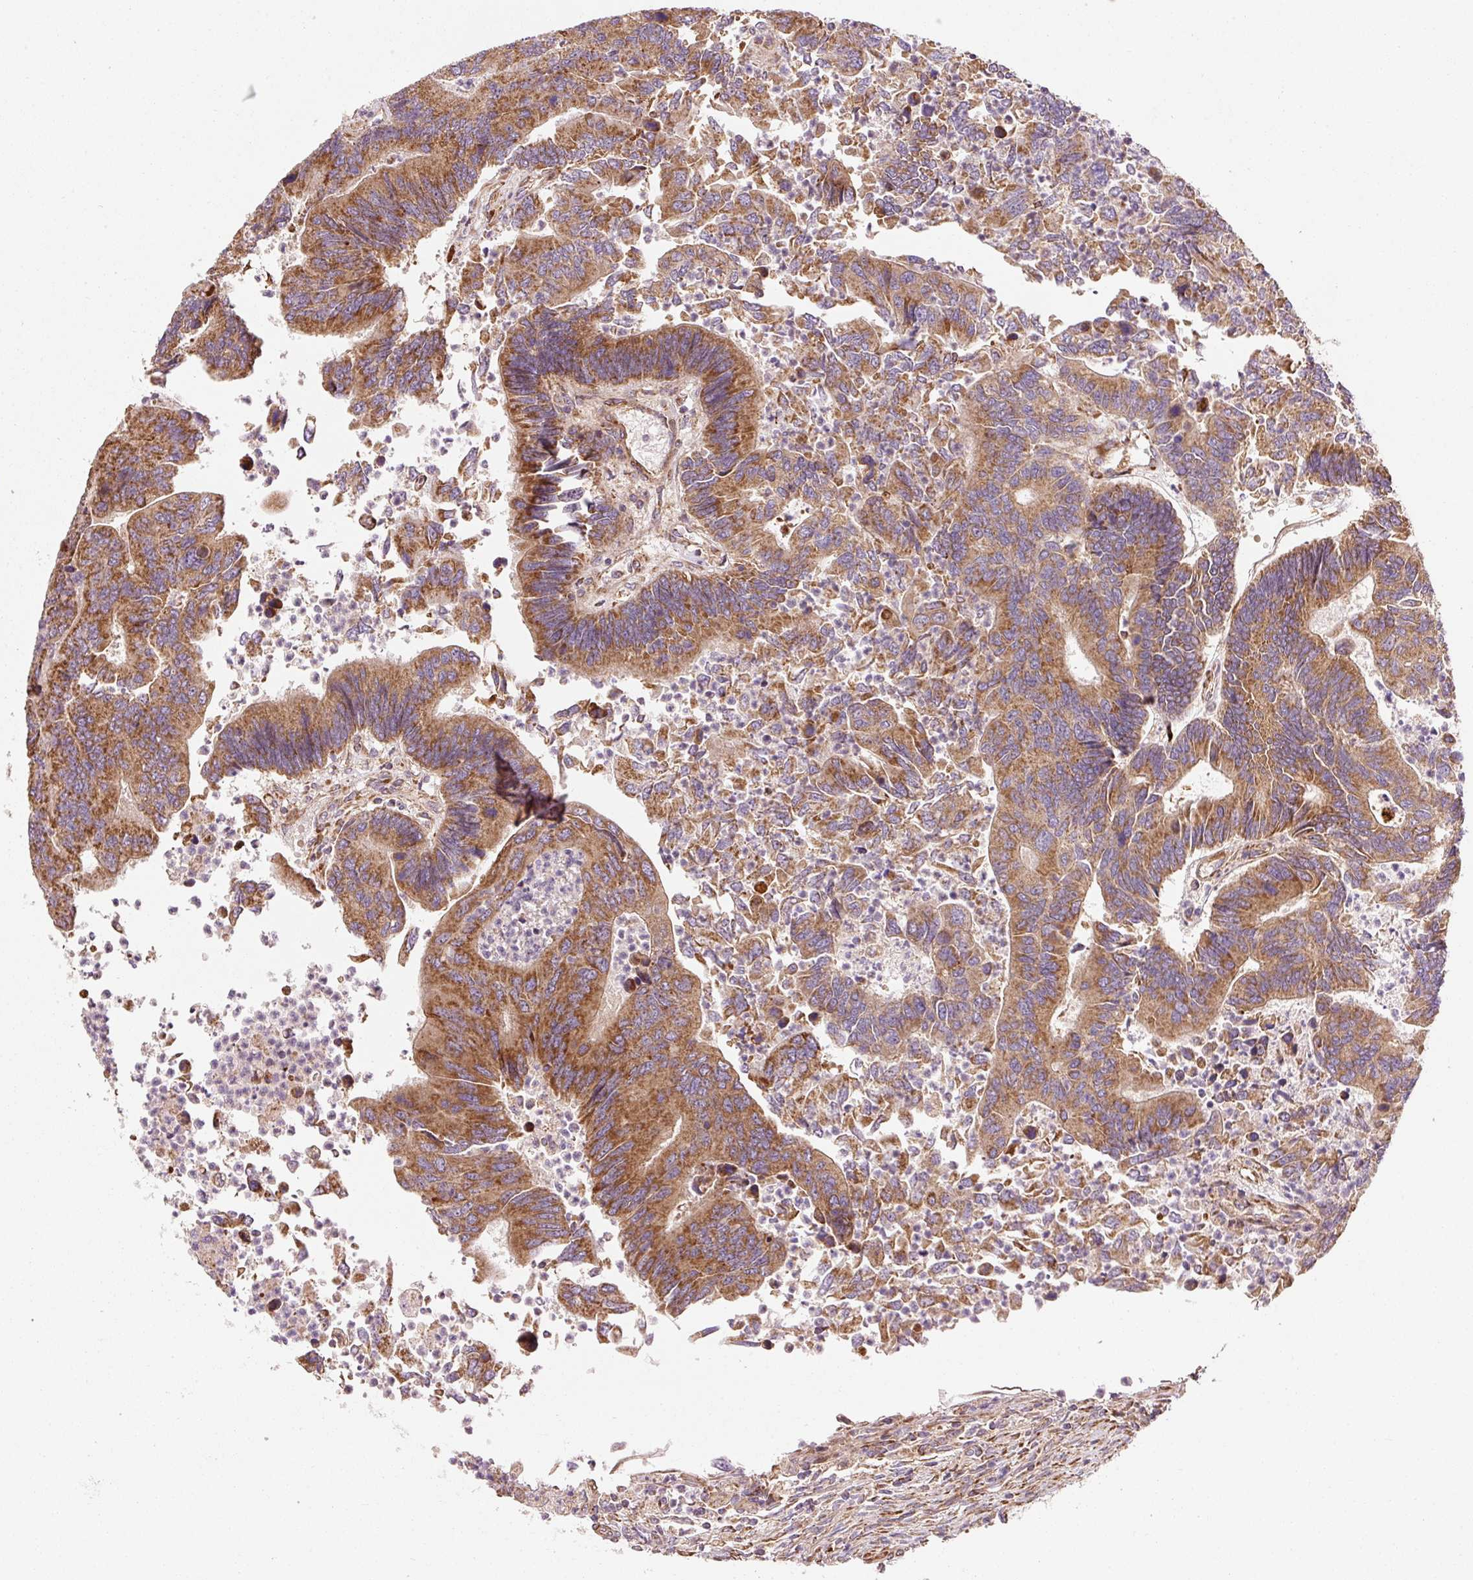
{"staining": {"intensity": "moderate", "quantity": ">75%", "location": "cytoplasmic/membranous"}, "tissue": "colorectal cancer", "cell_type": "Tumor cells", "image_type": "cancer", "snomed": [{"axis": "morphology", "description": "Adenocarcinoma, NOS"}, {"axis": "topography", "description": "Colon"}], "caption": "Colorectal adenocarcinoma tissue exhibits moderate cytoplasmic/membranous expression in approximately >75% of tumor cells Using DAB (3,3'-diaminobenzidine) (brown) and hematoxylin (blue) stains, captured at high magnification using brightfield microscopy.", "gene": "ISCU", "patient": {"sex": "female", "age": 67}}